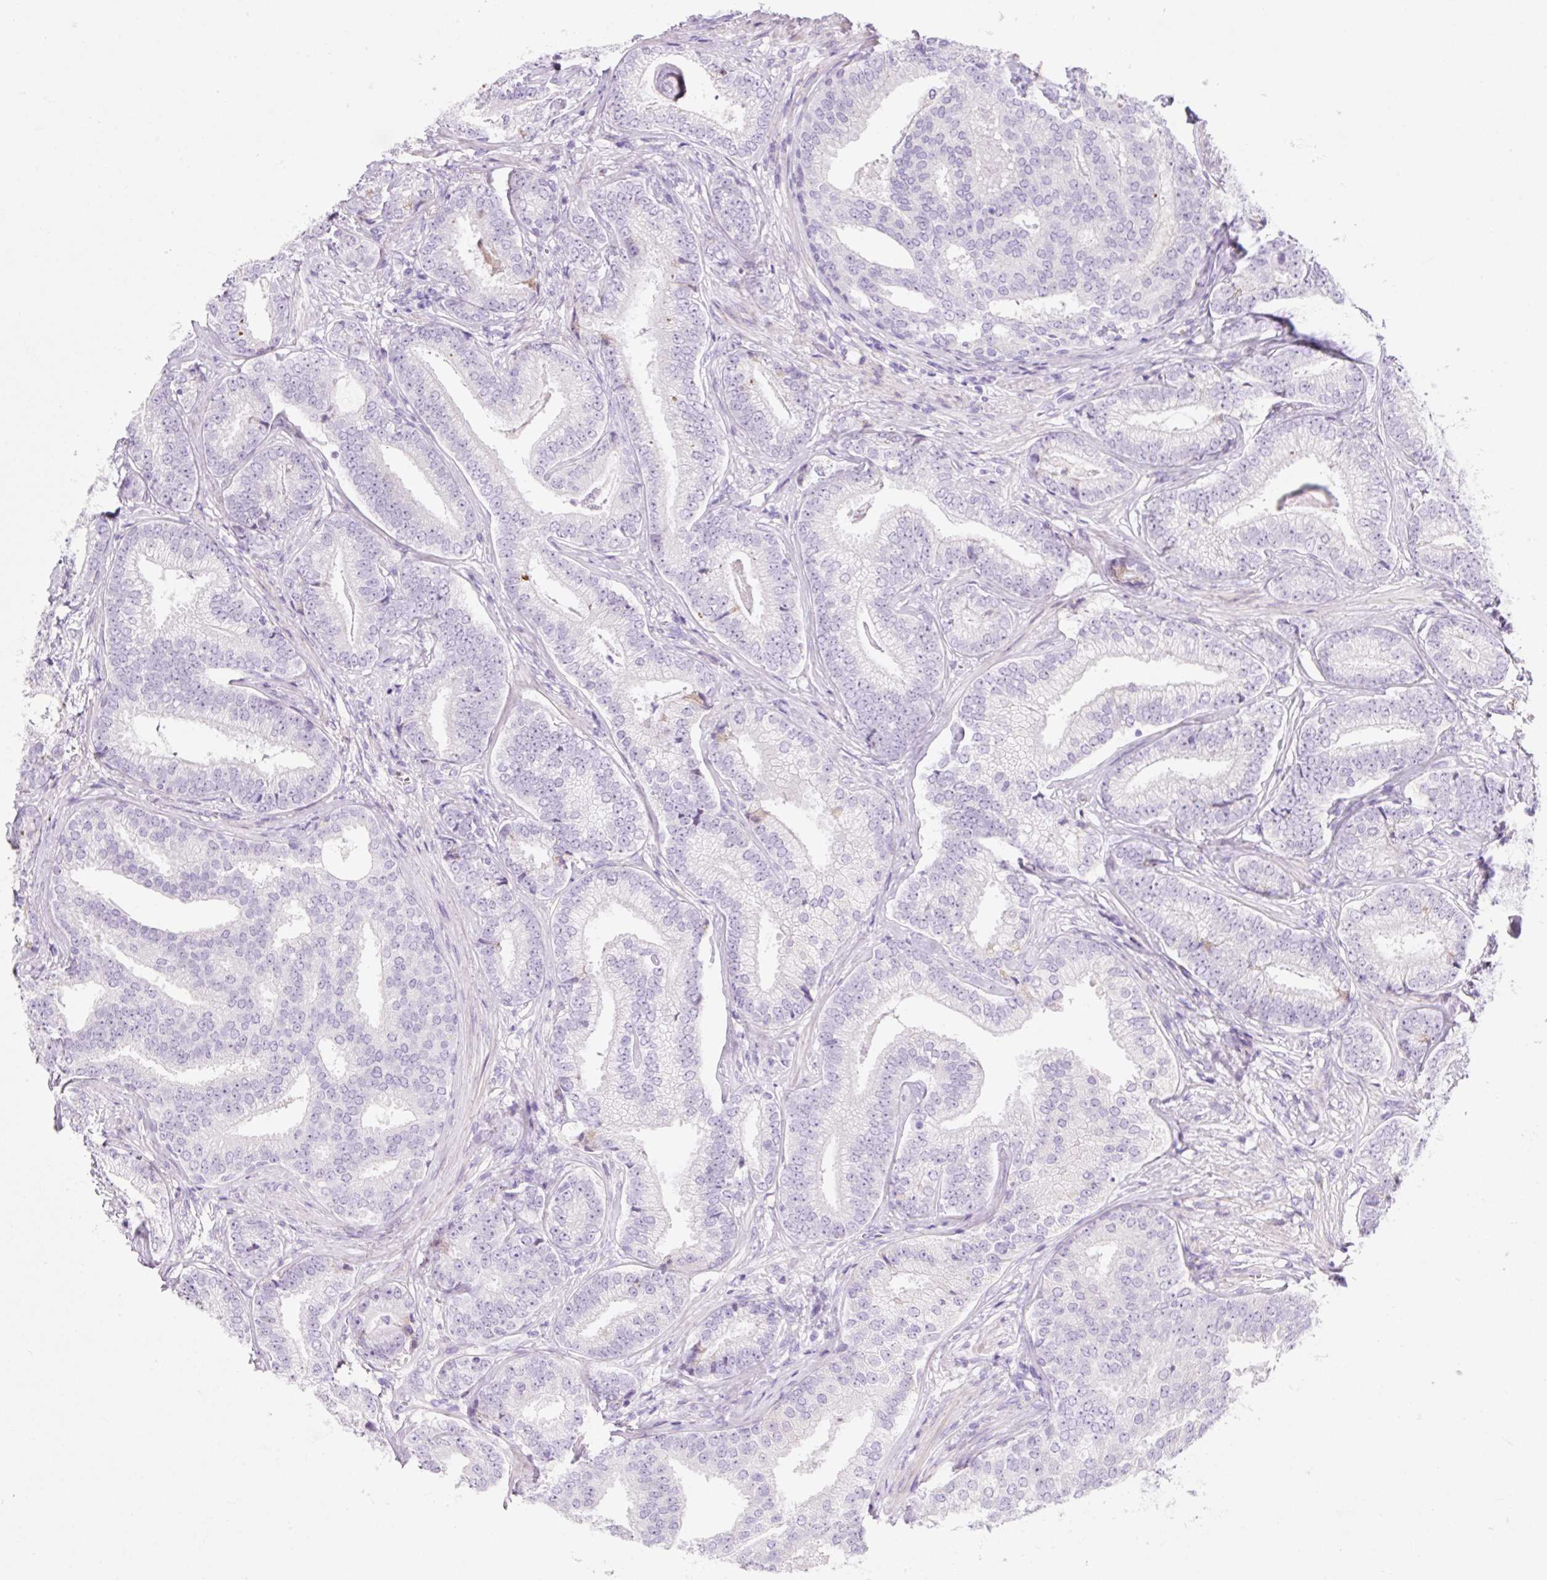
{"staining": {"intensity": "negative", "quantity": "none", "location": "none"}, "tissue": "prostate cancer", "cell_type": "Tumor cells", "image_type": "cancer", "snomed": [{"axis": "morphology", "description": "Adenocarcinoma, Low grade"}, {"axis": "topography", "description": "Prostate"}], "caption": "Low-grade adenocarcinoma (prostate) stained for a protein using IHC reveals no staining tumor cells.", "gene": "ZNF121", "patient": {"sex": "male", "age": 63}}